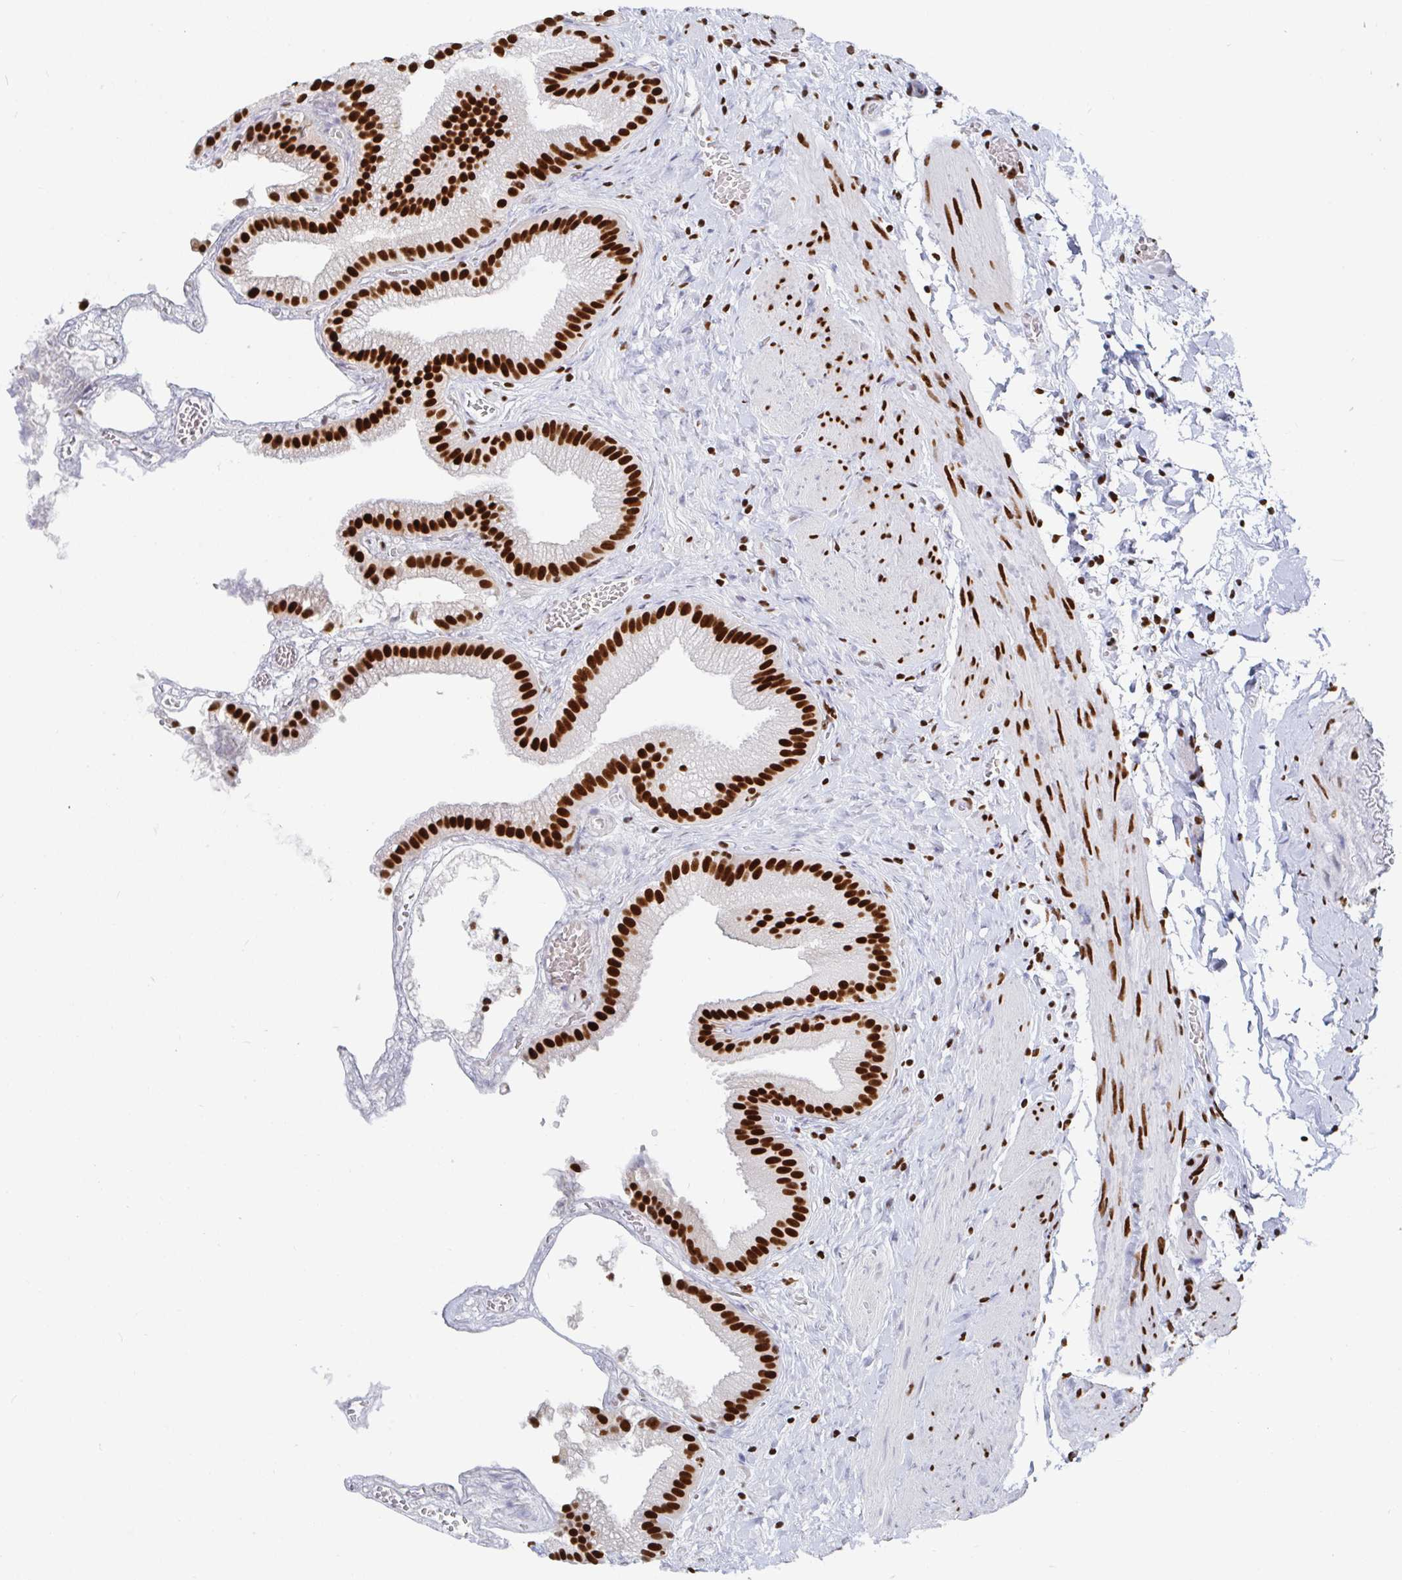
{"staining": {"intensity": "strong", "quantity": ">75%", "location": "nuclear"}, "tissue": "gallbladder", "cell_type": "Glandular cells", "image_type": "normal", "snomed": [{"axis": "morphology", "description": "Normal tissue, NOS"}, {"axis": "topography", "description": "Gallbladder"}], "caption": "Gallbladder stained for a protein (brown) displays strong nuclear positive expression in approximately >75% of glandular cells.", "gene": "EWSR1", "patient": {"sex": "female", "age": 63}}